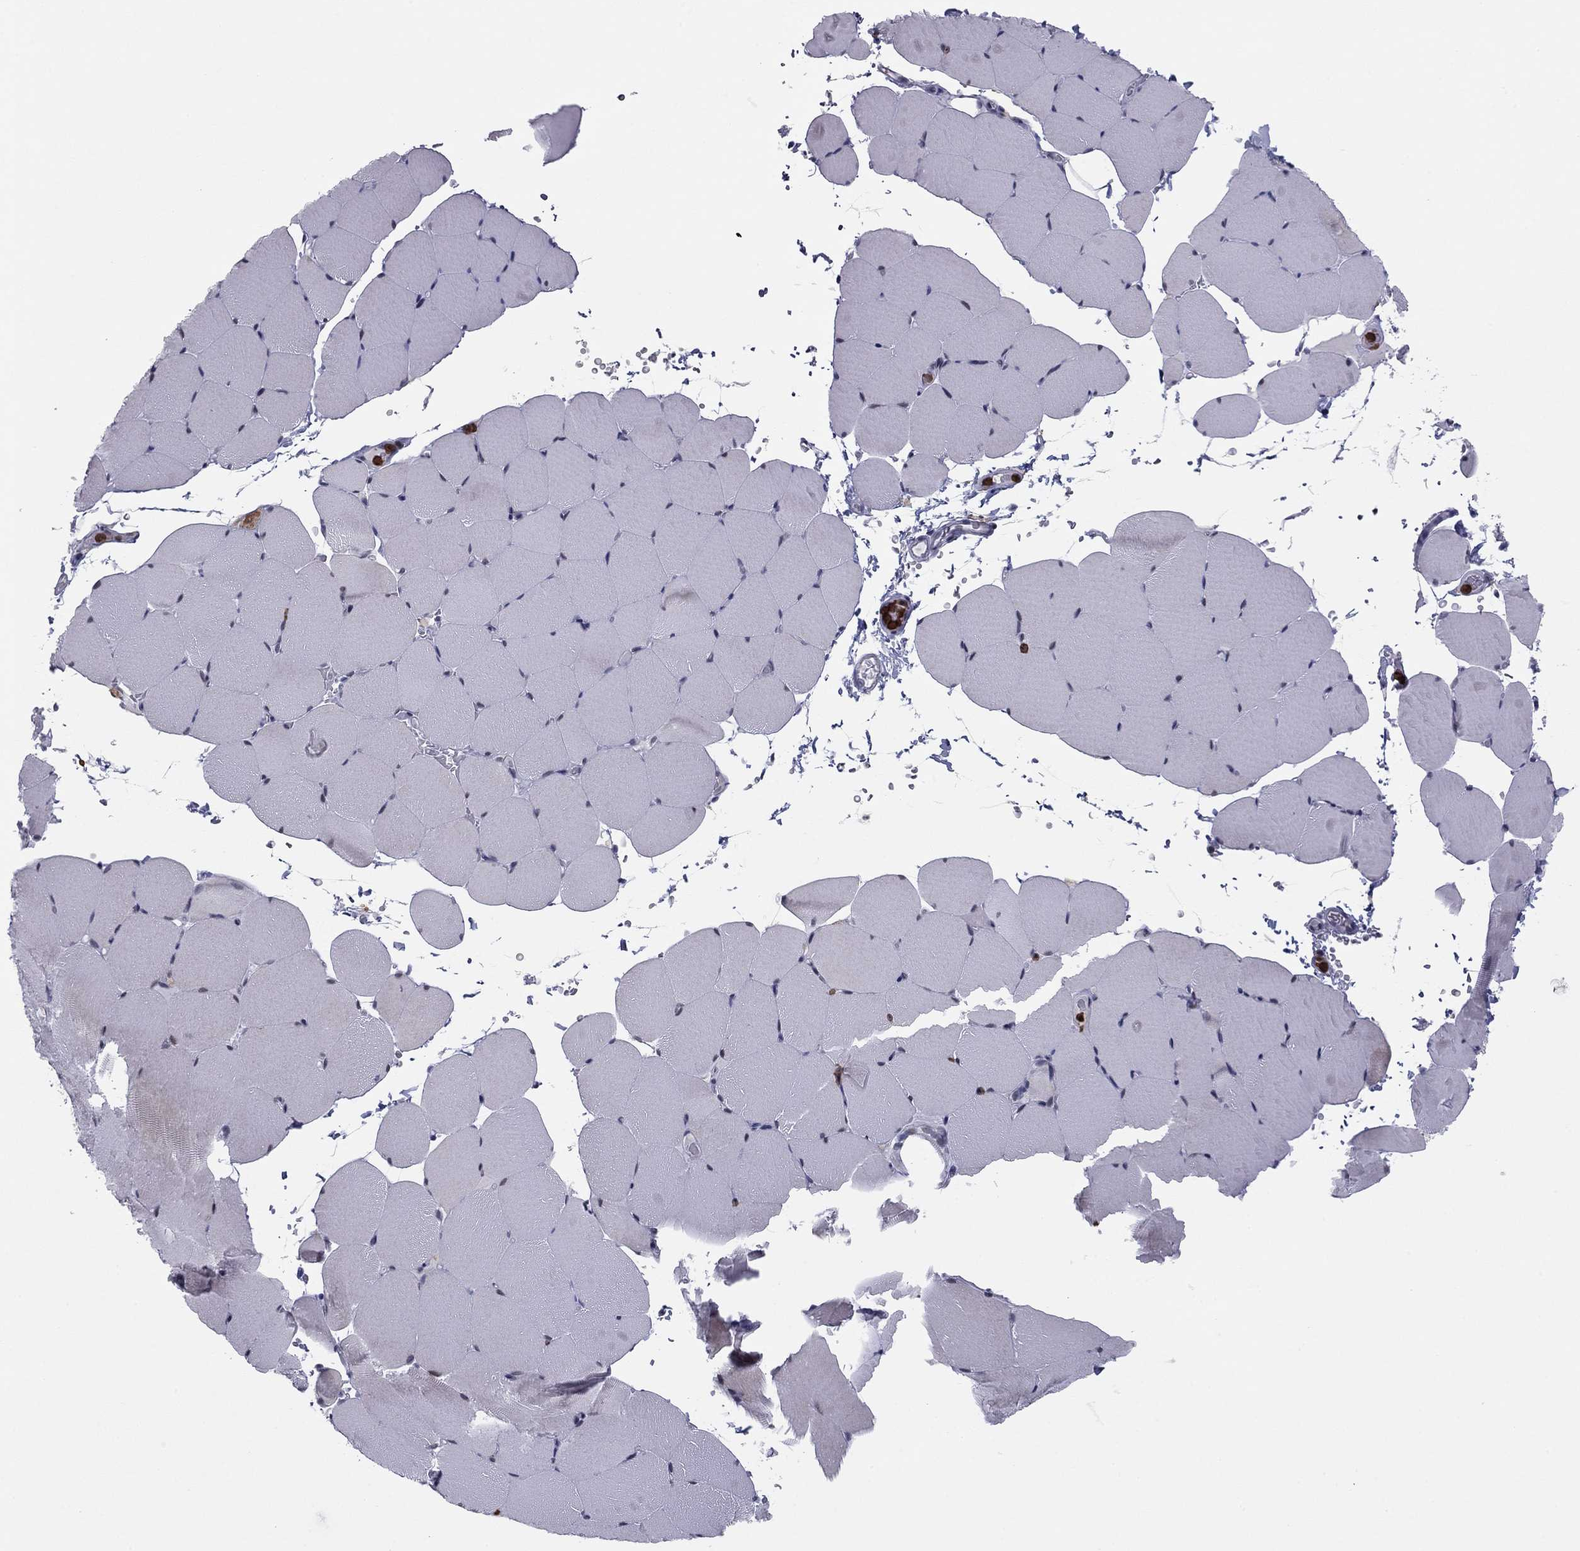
{"staining": {"intensity": "negative", "quantity": "none", "location": "none"}, "tissue": "skeletal muscle", "cell_type": "Myocytes", "image_type": "normal", "snomed": [{"axis": "morphology", "description": "Normal tissue, NOS"}, {"axis": "topography", "description": "Skeletal muscle"}], "caption": "Myocytes show no significant protein expression in unremarkable skeletal muscle. (Immunohistochemistry, brightfield microscopy, high magnification).", "gene": "ARHGAP27", "patient": {"sex": "female", "age": 37}}